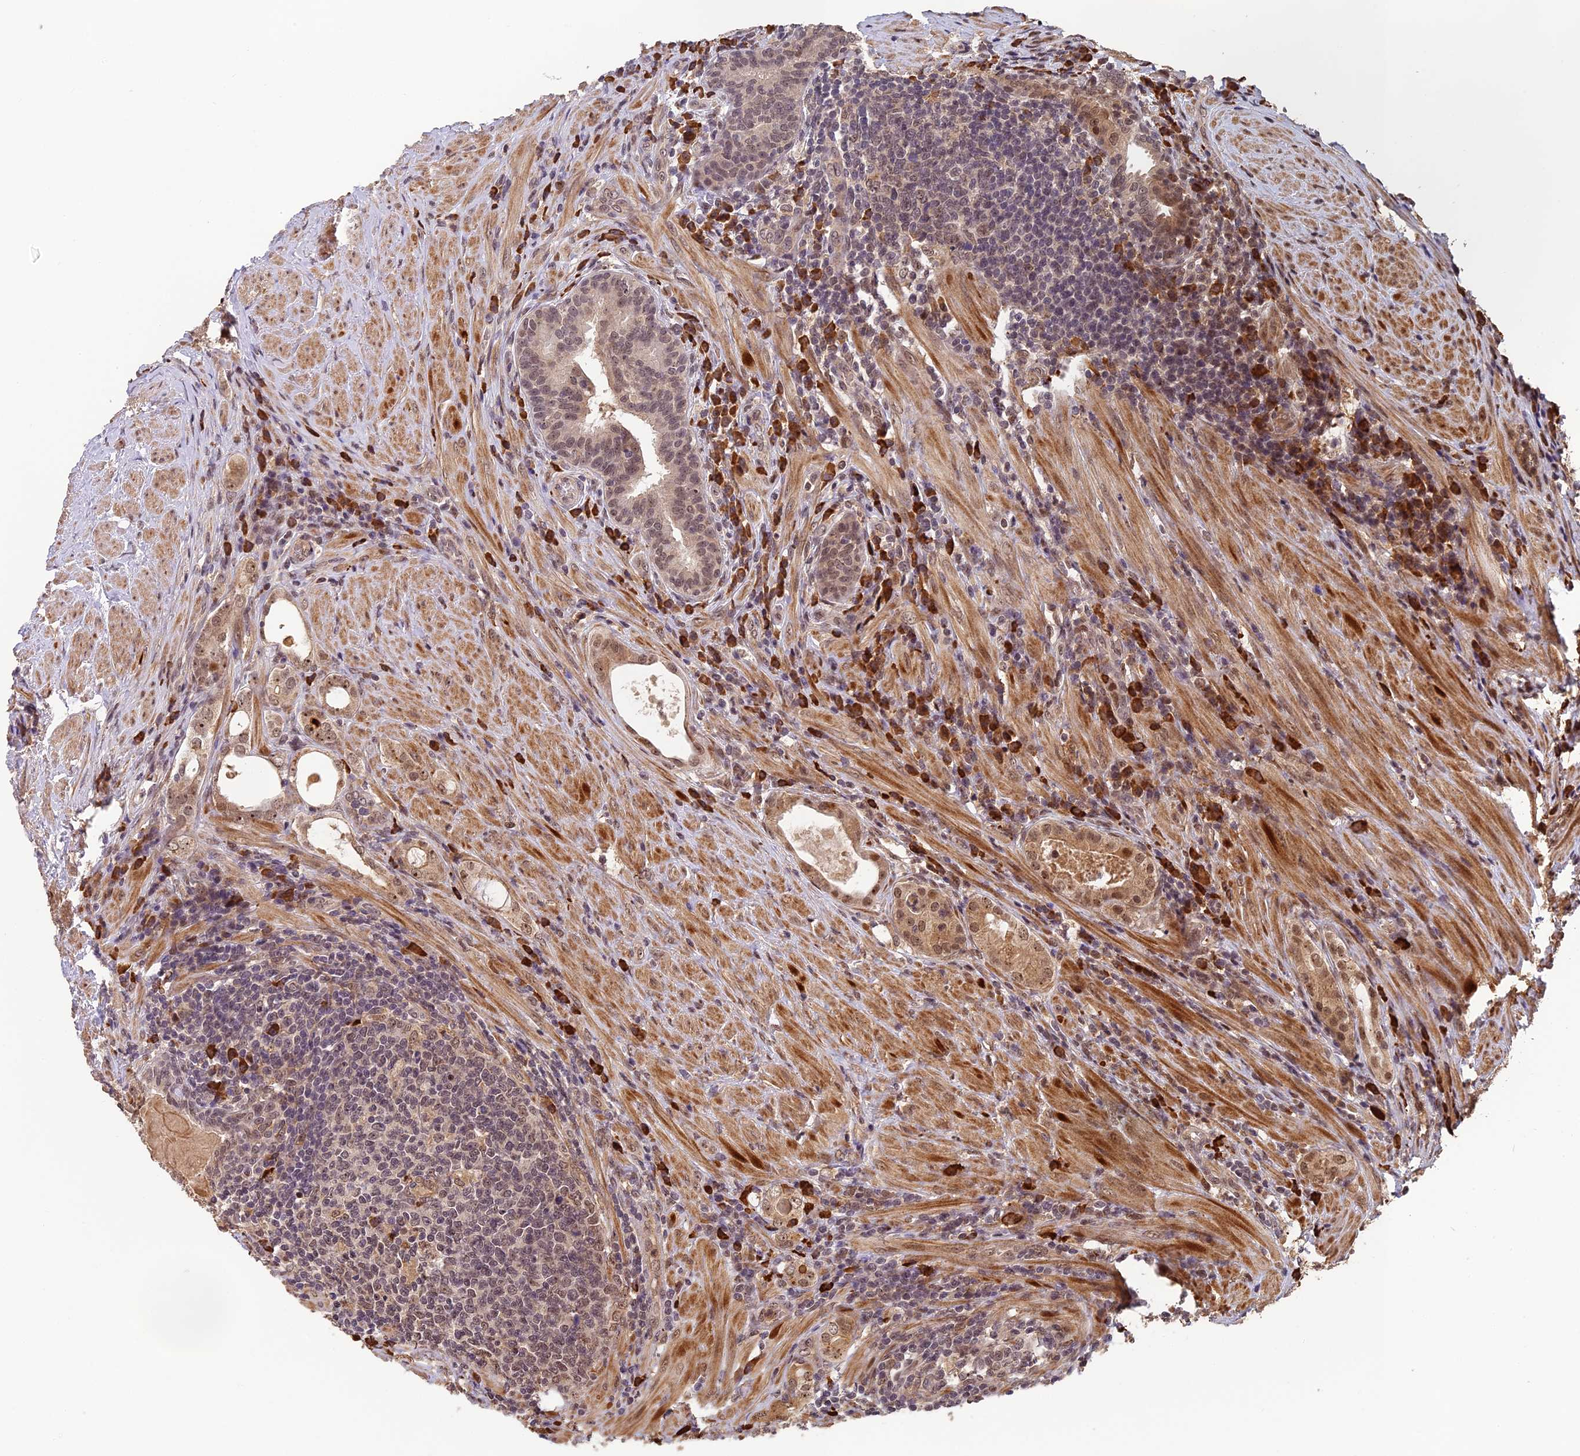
{"staining": {"intensity": "moderate", "quantity": "25%-75%", "location": "cytoplasmic/membranous,nuclear"}, "tissue": "prostate cancer", "cell_type": "Tumor cells", "image_type": "cancer", "snomed": [{"axis": "morphology", "description": "Adenocarcinoma, Low grade"}, {"axis": "topography", "description": "Prostate"}], "caption": "Protein positivity by IHC reveals moderate cytoplasmic/membranous and nuclear staining in about 25%-75% of tumor cells in prostate cancer.", "gene": "OSBPL1A", "patient": {"sex": "male", "age": 68}}